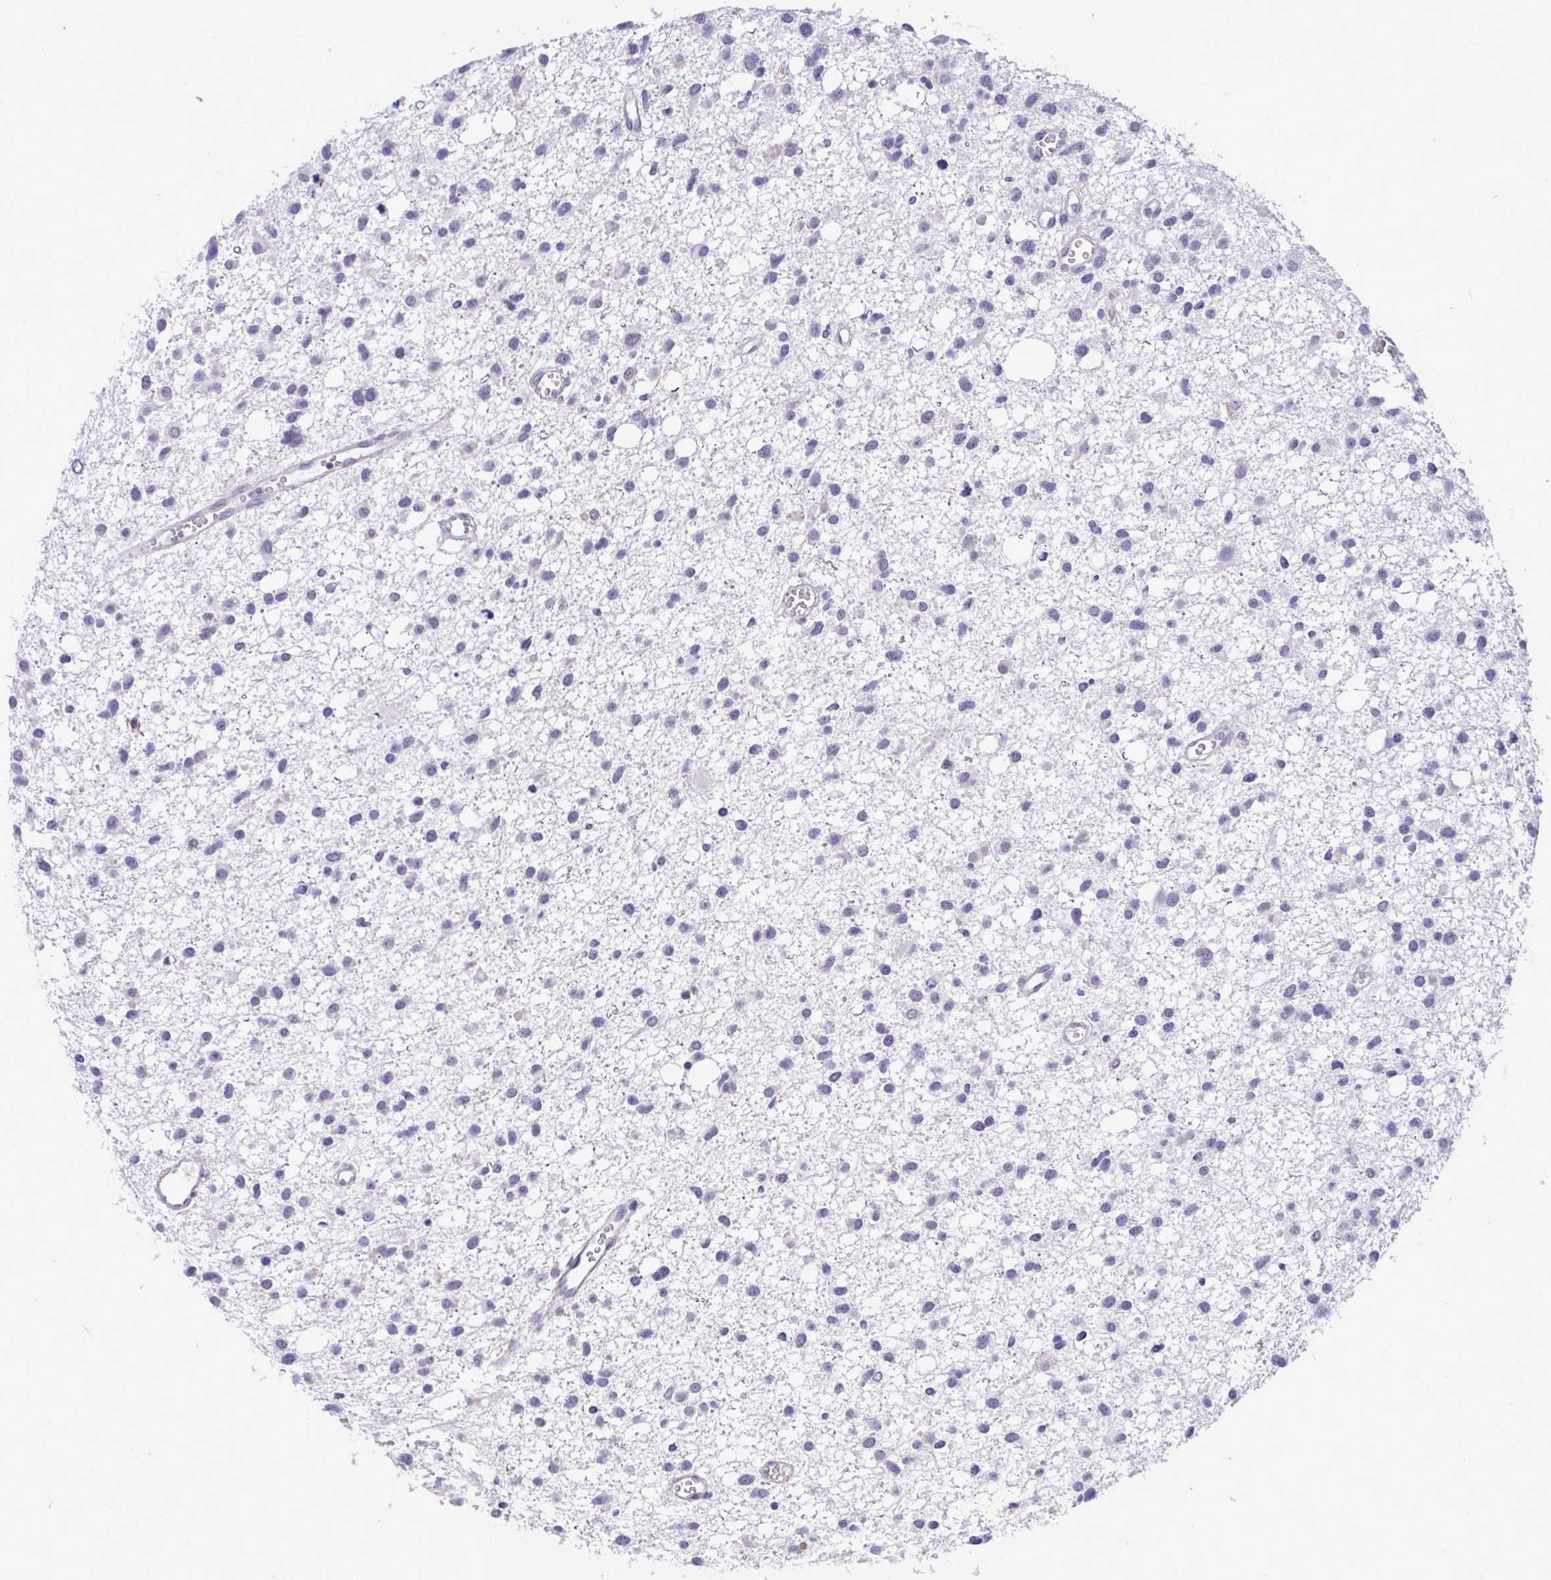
{"staining": {"intensity": "negative", "quantity": "none", "location": "none"}, "tissue": "glioma", "cell_type": "Tumor cells", "image_type": "cancer", "snomed": [{"axis": "morphology", "description": "Glioma, malignant, High grade"}, {"axis": "topography", "description": "Brain"}], "caption": "Immunohistochemical staining of malignant glioma (high-grade) demonstrates no significant positivity in tumor cells. The staining was performed using DAB to visualize the protein expression in brown, while the nuclei were stained in blue with hematoxylin (Magnification: 20x).", "gene": "YBX2", "patient": {"sex": "male", "age": 23}}